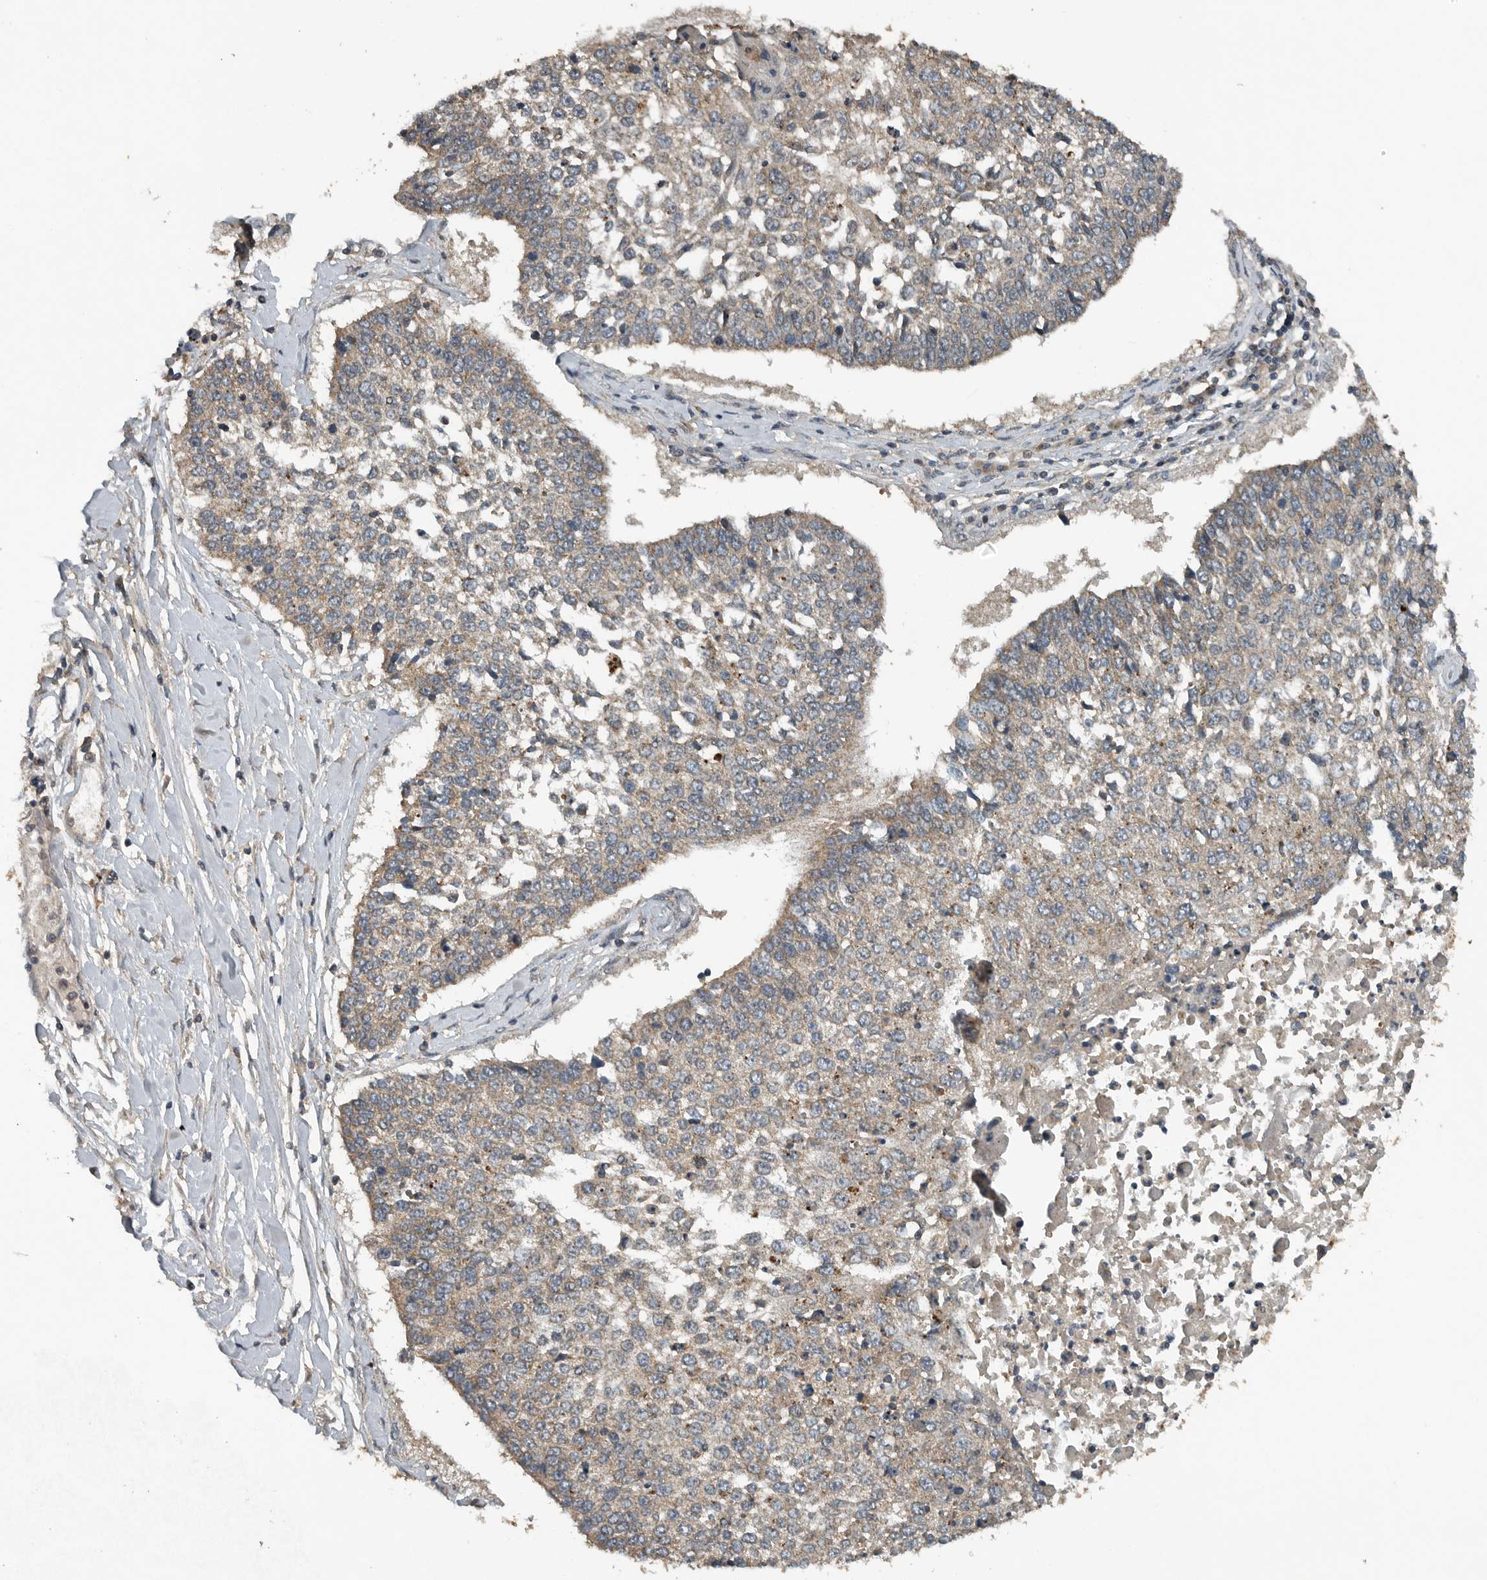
{"staining": {"intensity": "weak", "quantity": "25%-75%", "location": "cytoplasmic/membranous"}, "tissue": "lung cancer", "cell_type": "Tumor cells", "image_type": "cancer", "snomed": [{"axis": "morphology", "description": "Normal tissue, NOS"}, {"axis": "morphology", "description": "Squamous cell carcinoma, NOS"}, {"axis": "topography", "description": "Cartilage tissue"}, {"axis": "topography", "description": "Bronchus"}, {"axis": "topography", "description": "Lung"}, {"axis": "topography", "description": "Peripheral nerve tissue"}], "caption": "Lung squamous cell carcinoma stained for a protein (brown) demonstrates weak cytoplasmic/membranous positive expression in approximately 25%-75% of tumor cells.", "gene": "IL6ST", "patient": {"sex": "female", "age": 49}}